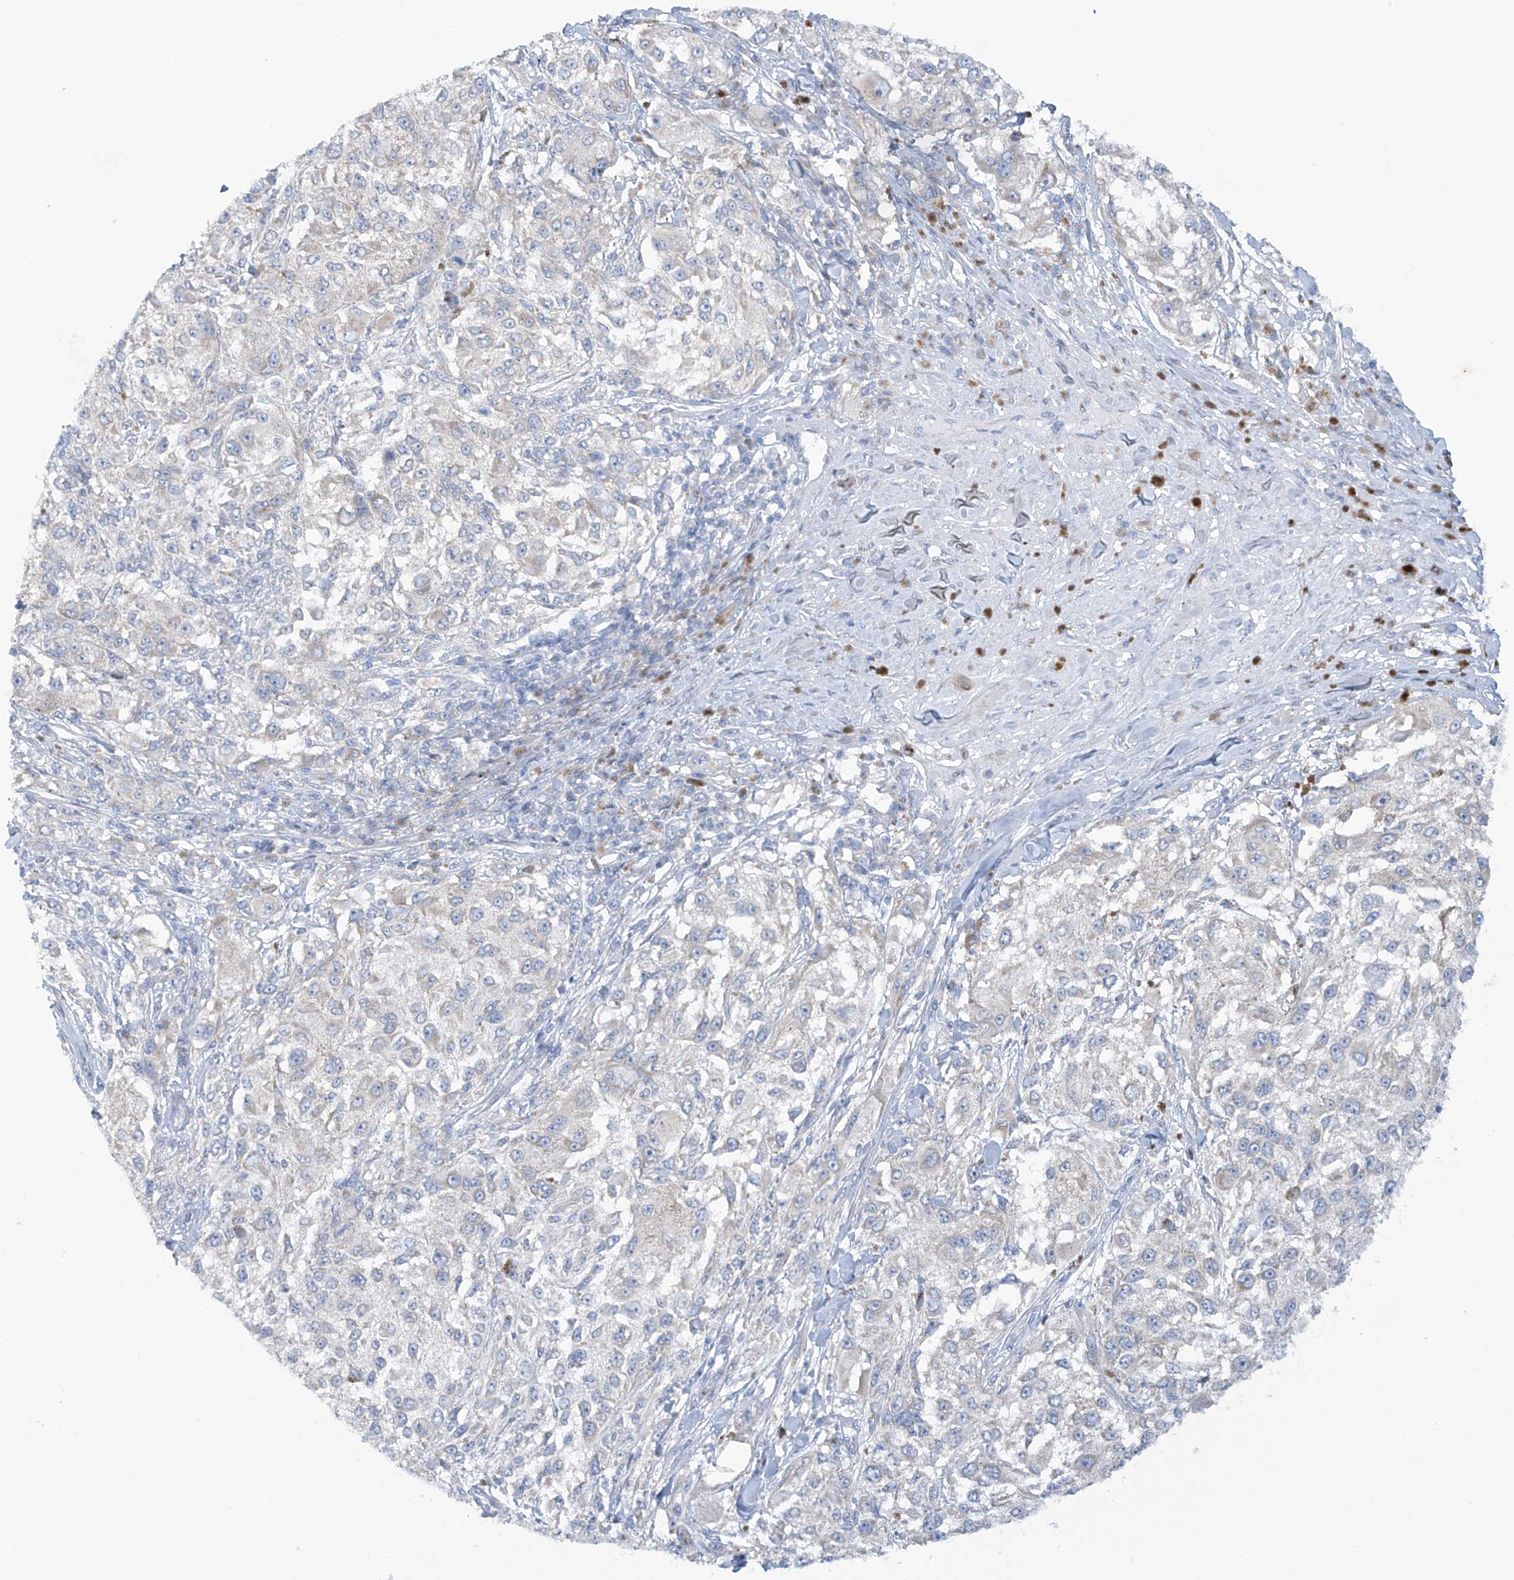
{"staining": {"intensity": "negative", "quantity": "none", "location": "none"}, "tissue": "melanoma", "cell_type": "Tumor cells", "image_type": "cancer", "snomed": [{"axis": "morphology", "description": "Necrosis, NOS"}, {"axis": "morphology", "description": "Malignant melanoma, NOS"}, {"axis": "topography", "description": "Skin"}], "caption": "Malignant melanoma stained for a protein using immunohistochemistry (IHC) exhibits no expression tumor cells.", "gene": "TRMT2B", "patient": {"sex": "female", "age": 87}}